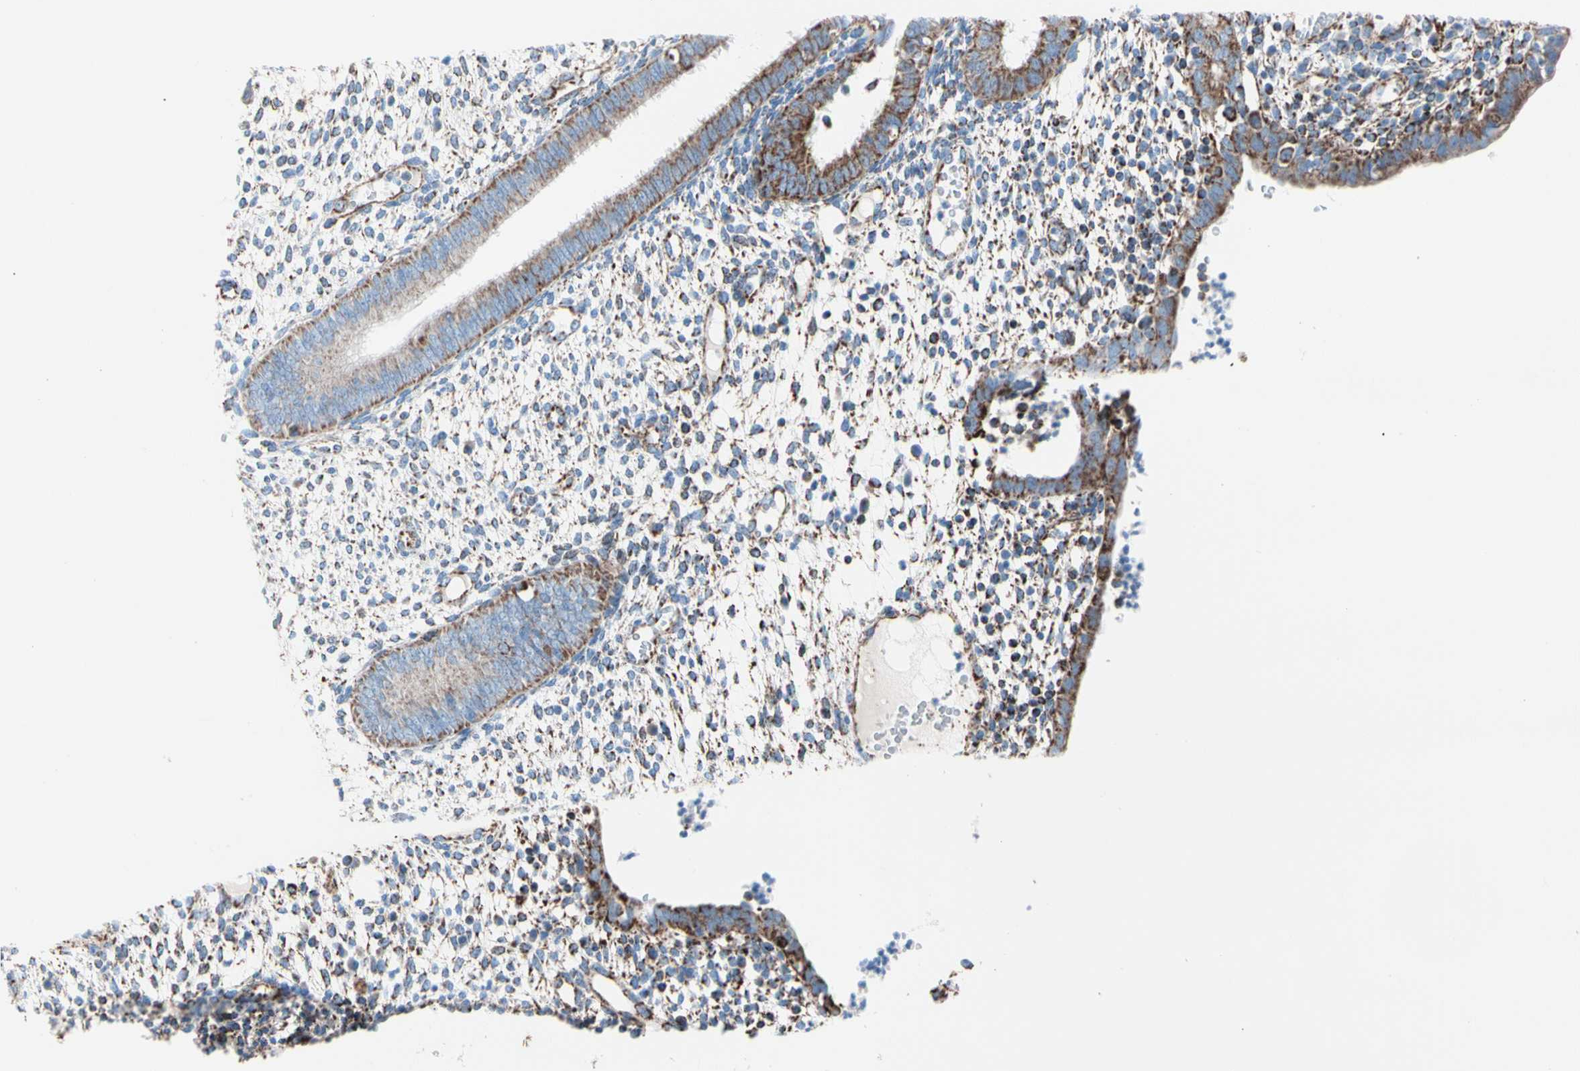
{"staining": {"intensity": "moderate", "quantity": "<25%", "location": "cytoplasmic/membranous"}, "tissue": "endometrium", "cell_type": "Cells in endometrial stroma", "image_type": "normal", "snomed": [{"axis": "morphology", "description": "Normal tissue, NOS"}, {"axis": "topography", "description": "Endometrium"}], "caption": "Brown immunohistochemical staining in normal human endometrium shows moderate cytoplasmic/membranous positivity in approximately <25% of cells in endometrial stroma.", "gene": "HK1", "patient": {"sex": "female", "age": 35}}